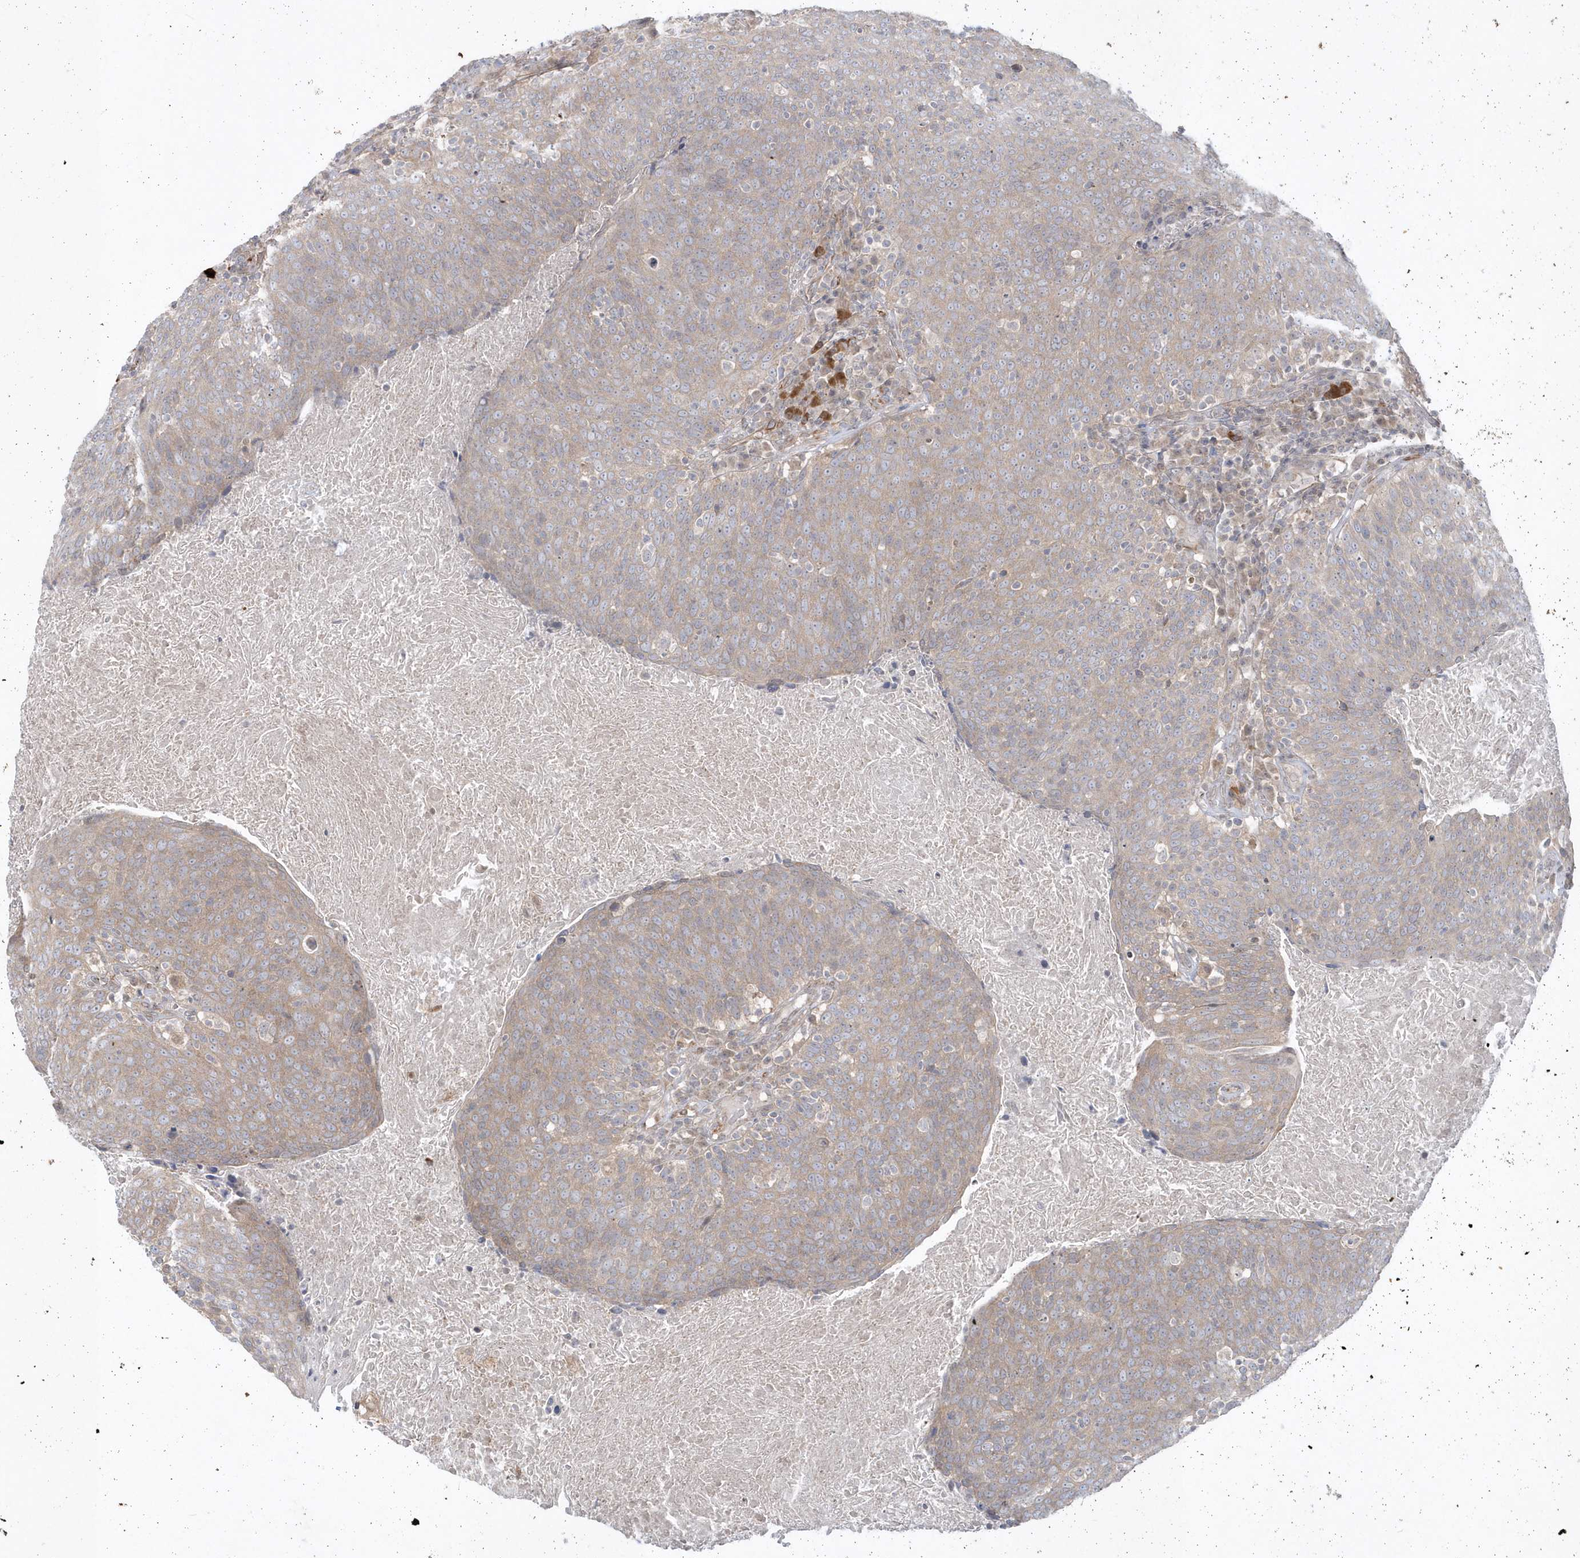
{"staining": {"intensity": "weak", "quantity": ">75%", "location": "cytoplasmic/membranous"}, "tissue": "head and neck cancer", "cell_type": "Tumor cells", "image_type": "cancer", "snomed": [{"axis": "morphology", "description": "Squamous cell carcinoma, NOS"}, {"axis": "morphology", "description": "Squamous cell carcinoma, metastatic, NOS"}, {"axis": "topography", "description": "Lymph node"}, {"axis": "topography", "description": "Head-Neck"}], "caption": "About >75% of tumor cells in metastatic squamous cell carcinoma (head and neck) show weak cytoplasmic/membranous protein staining as visualized by brown immunohistochemical staining.", "gene": "DHX57", "patient": {"sex": "male", "age": 62}}